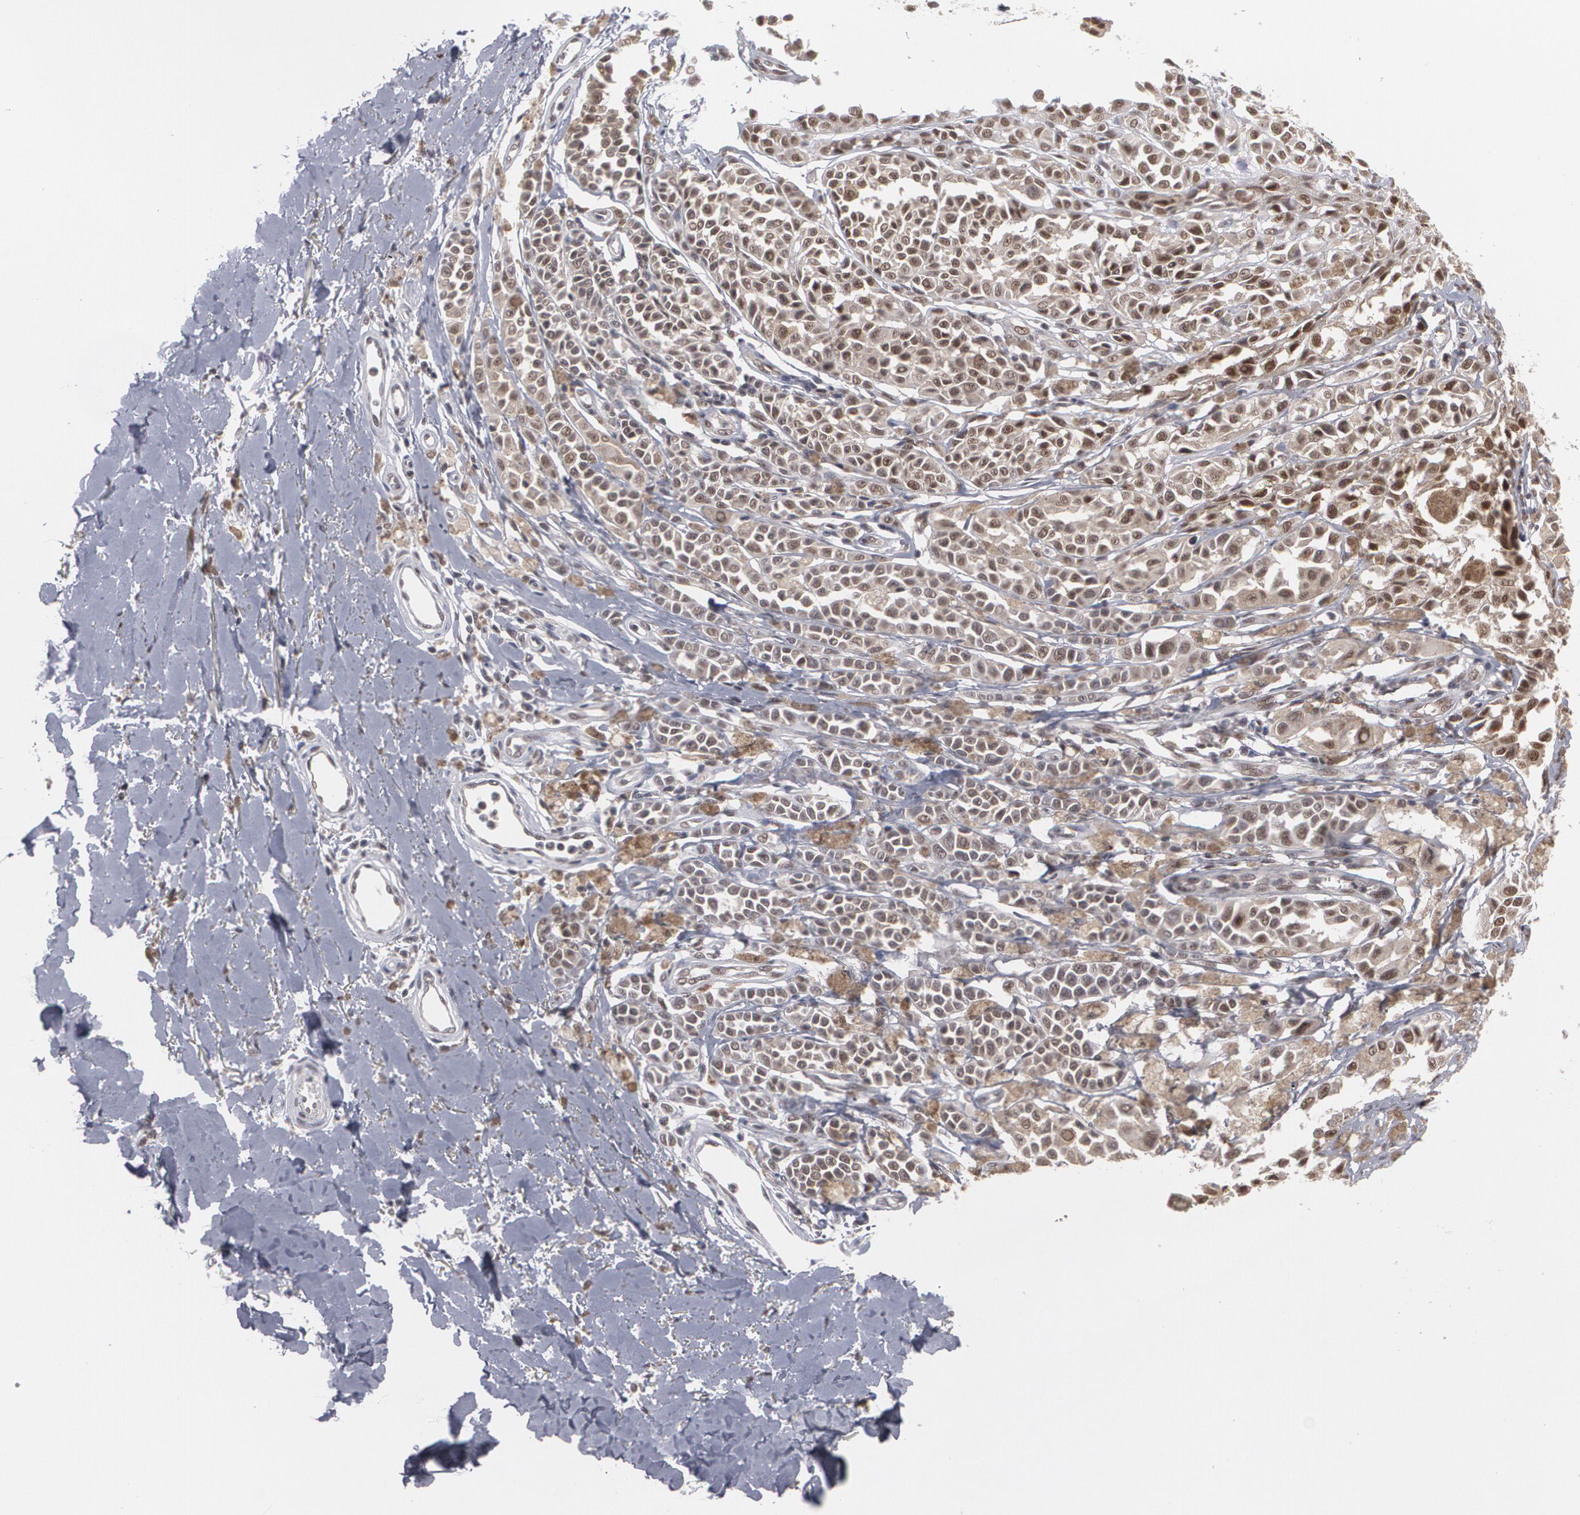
{"staining": {"intensity": "strong", "quantity": ">75%", "location": "nuclear"}, "tissue": "melanoma", "cell_type": "Tumor cells", "image_type": "cancer", "snomed": [{"axis": "morphology", "description": "Malignant melanoma, NOS"}, {"axis": "topography", "description": "Skin"}], "caption": "Malignant melanoma was stained to show a protein in brown. There is high levels of strong nuclear expression in approximately >75% of tumor cells.", "gene": "INTS6", "patient": {"sex": "female", "age": 38}}